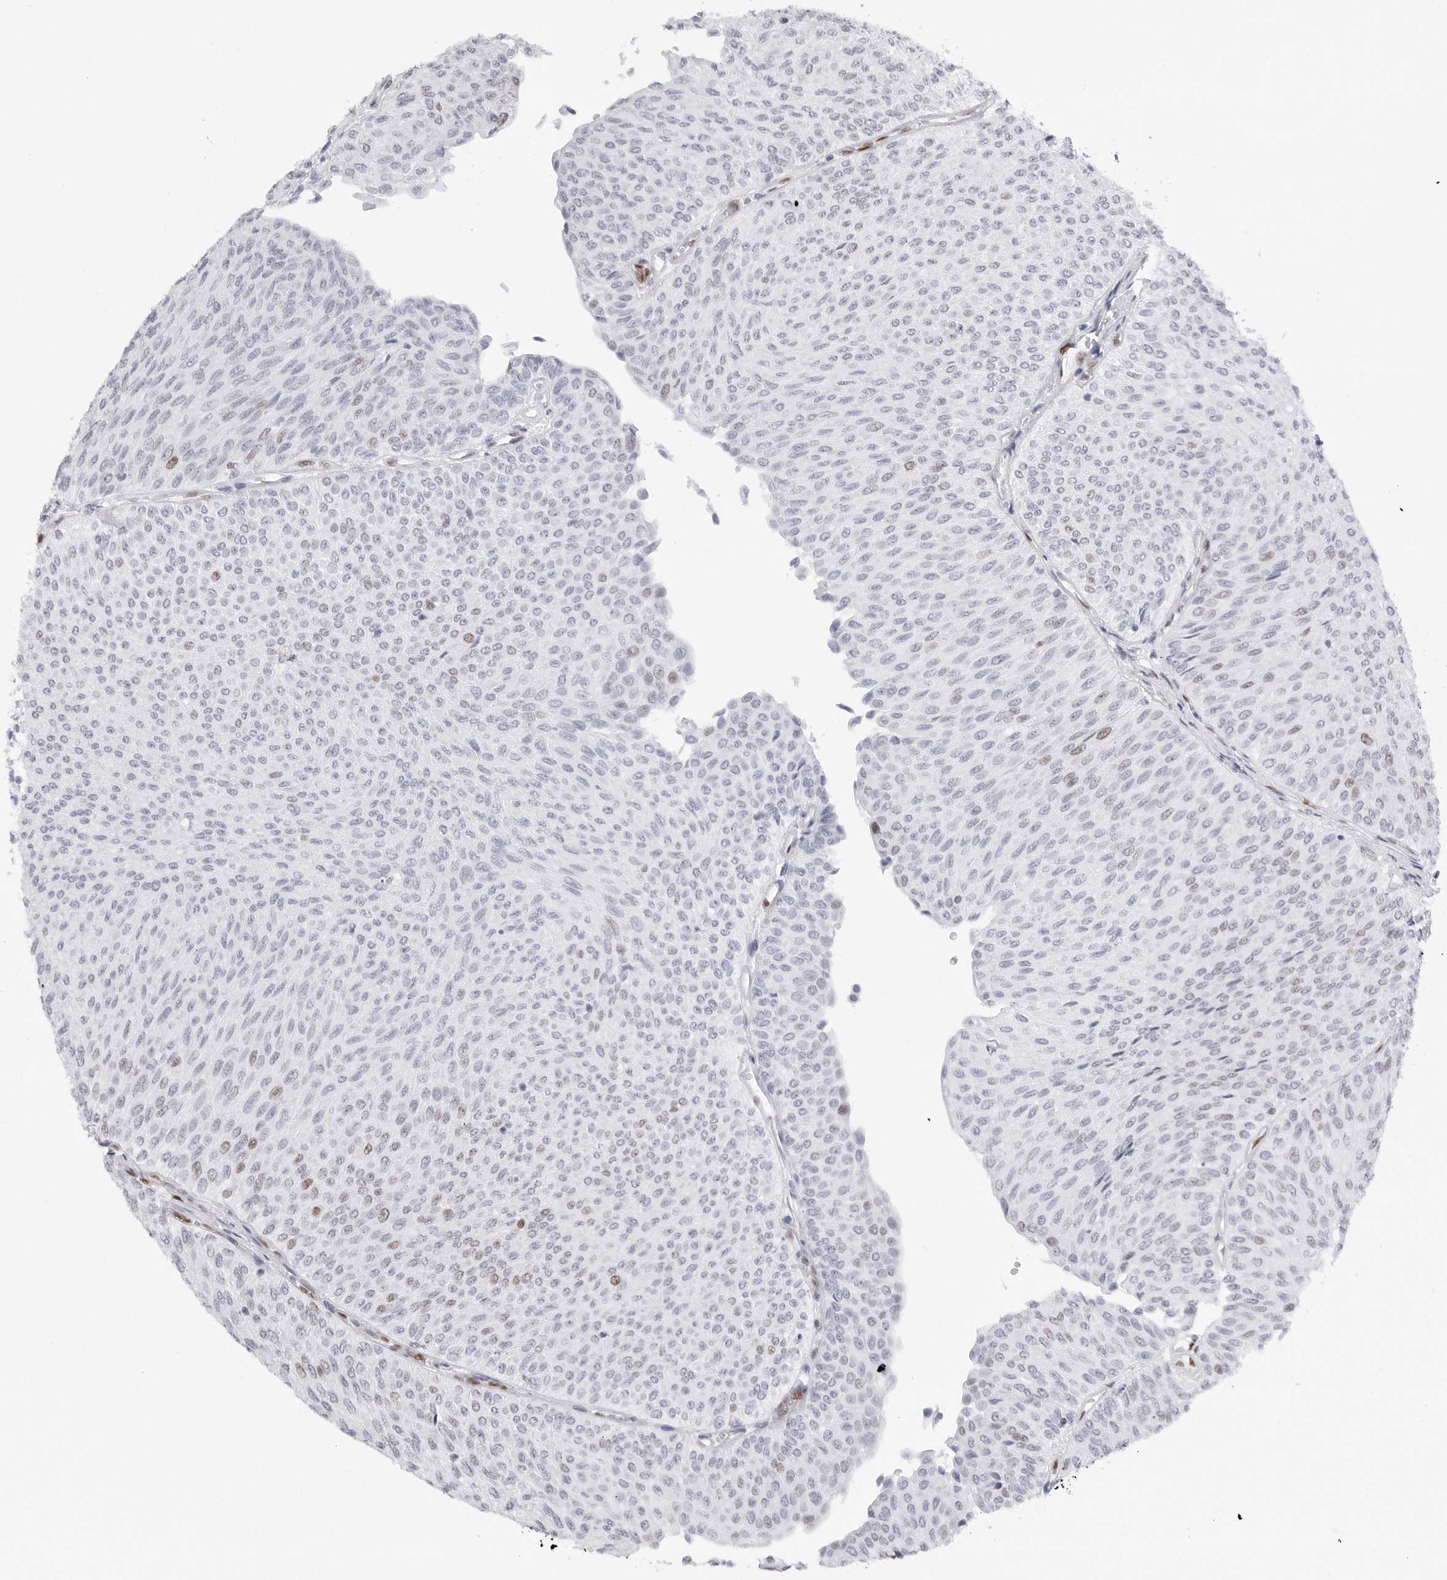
{"staining": {"intensity": "moderate", "quantity": "<25%", "location": "nuclear"}, "tissue": "urothelial cancer", "cell_type": "Tumor cells", "image_type": "cancer", "snomed": [{"axis": "morphology", "description": "Urothelial carcinoma, Low grade"}, {"axis": "topography", "description": "Urinary bladder"}], "caption": "Human urothelial carcinoma (low-grade) stained with a brown dye shows moderate nuclear positive expression in about <25% of tumor cells.", "gene": "NASP", "patient": {"sex": "male", "age": 78}}